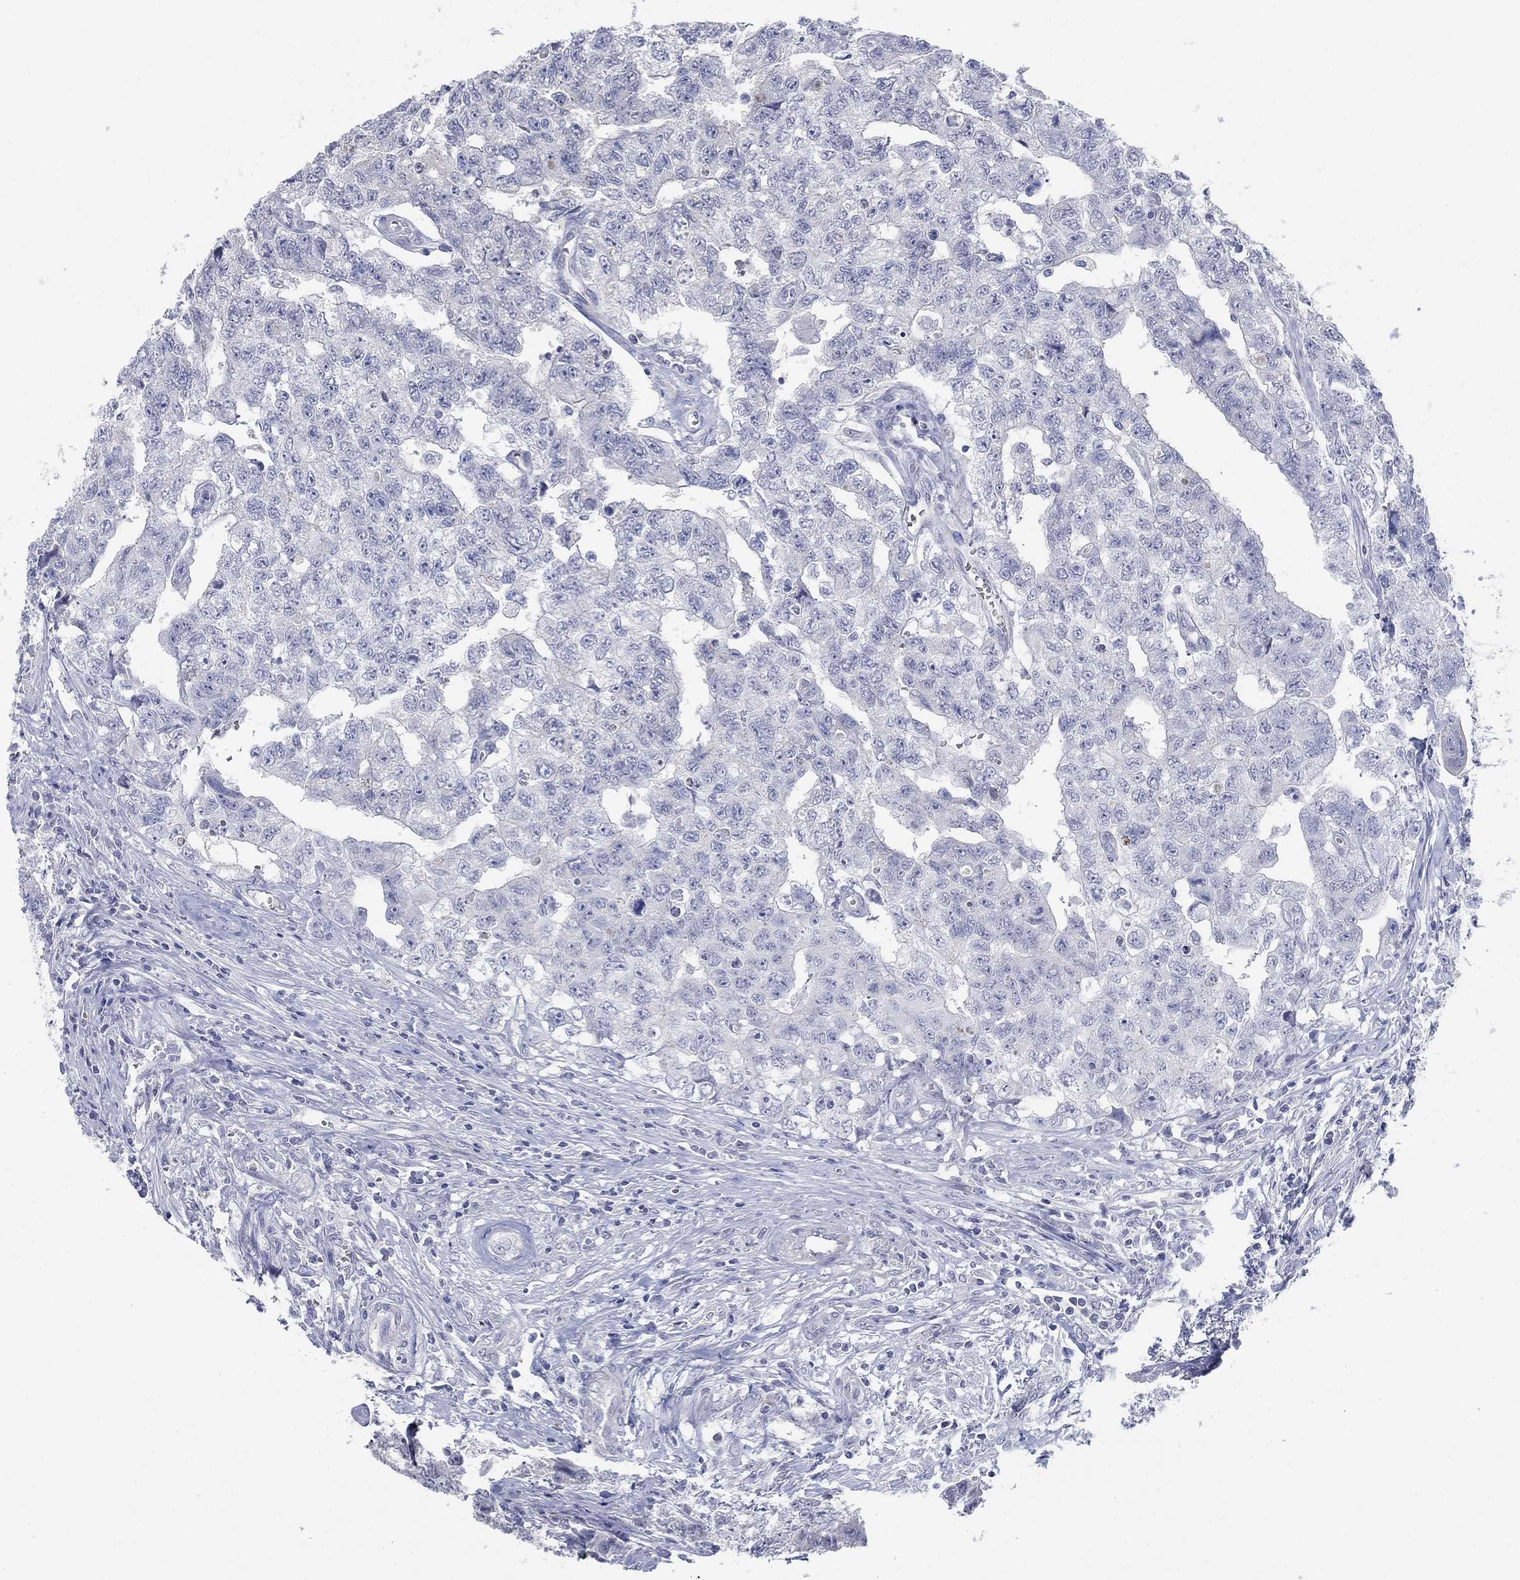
{"staining": {"intensity": "negative", "quantity": "none", "location": "none"}, "tissue": "testis cancer", "cell_type": "Tumor cells", "image_type": "cancer", "snomed": [{"axis": "morphology", "description": "Carcinoma, Embryonal, NOS"}, {"axis": "topography", "description": "Testis"}], "caption": "The immunohistochemistry histopathology image has no significant positivity in tumor cells of testis embryonal carcinoma tissue.", "gene": "DNER", "patient": {"sex": "male", "age": 24}}